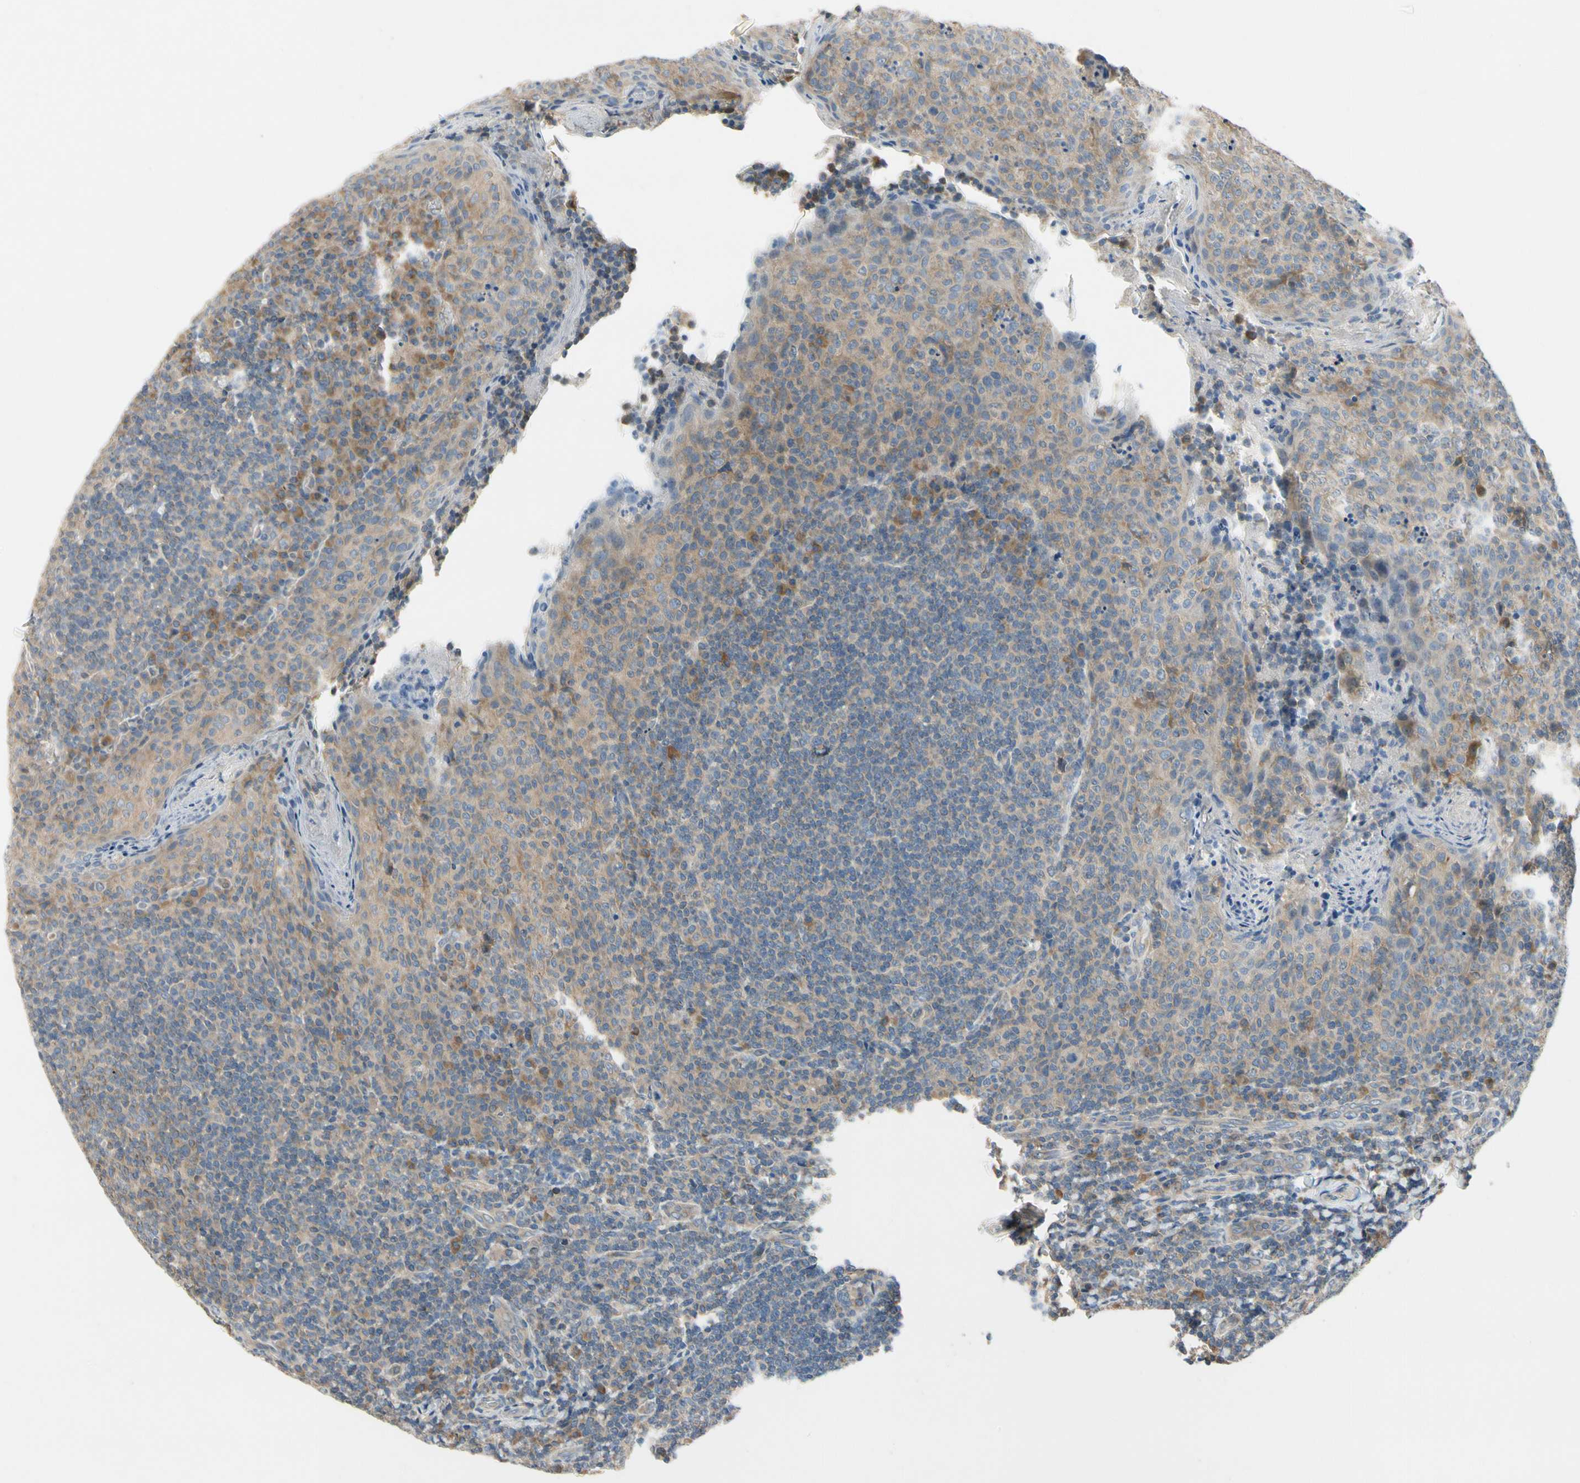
{"staining": {"intensity": "moderate", "quantity": ">75%", "location": "cytoplasmic/membranous"}, "tissue": "tonsil", "cell_type": "Germinal center cells", "image_type": "normal", "snomed": [{"axis": "morphology", "description": "Normal tissue, NOS"}, {"axis": "topography", "description": "Tonsil"}], "caption": "DAB immunohistochemical staining of unremarkable human tonsil displays moderate cytoplasmic/membranous protein staining in about >75% of germinal center cells. Nuclei are stained in blue.", "gene": "KLHDC8B", "patient": {"sex": "male", "age": 17}}